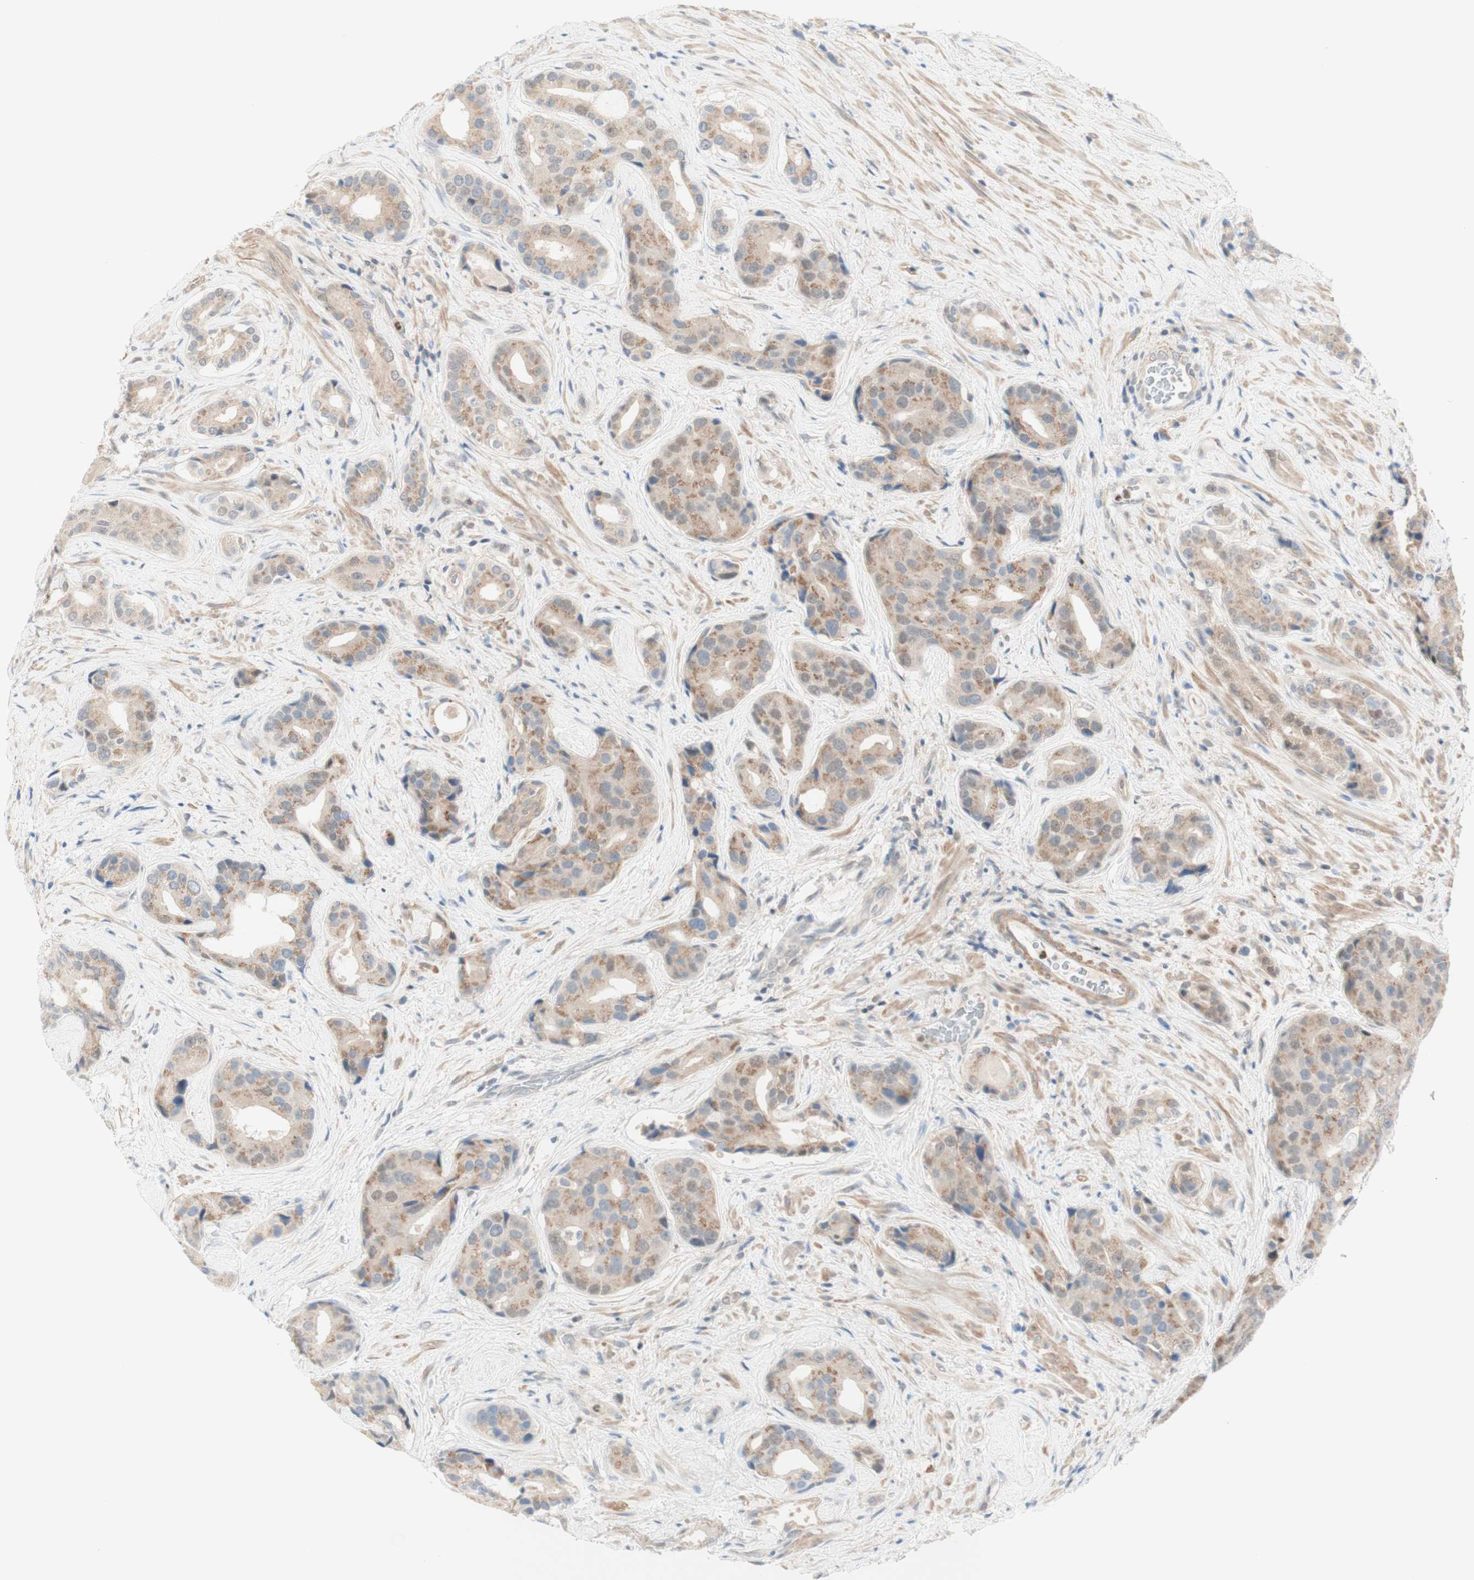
{"staining": {"intensity": "weak", "quantity": "25%-75%", "location": "cytoplasmic/membranous,nuclear"}, "tissue": "prostate cancer", "cell_type": "Tumor cells", "image_type": "cancer", "snomed": [{"axis": "morphology", "description": "Adenocarcinoma, High grade"}, {"axis": "topography", "description": "Prostate"}], "caption": "IHC image of prostate cancer (adenocarcinoma (high-grade)) stained for a protein (brown), which shows low levels of weak cytoplasmic/membranous and nuclear positivity in about 25%-75% of tumor cells.", "gene": "RFNG", "patient": {"sex": "male", "age": 71}}